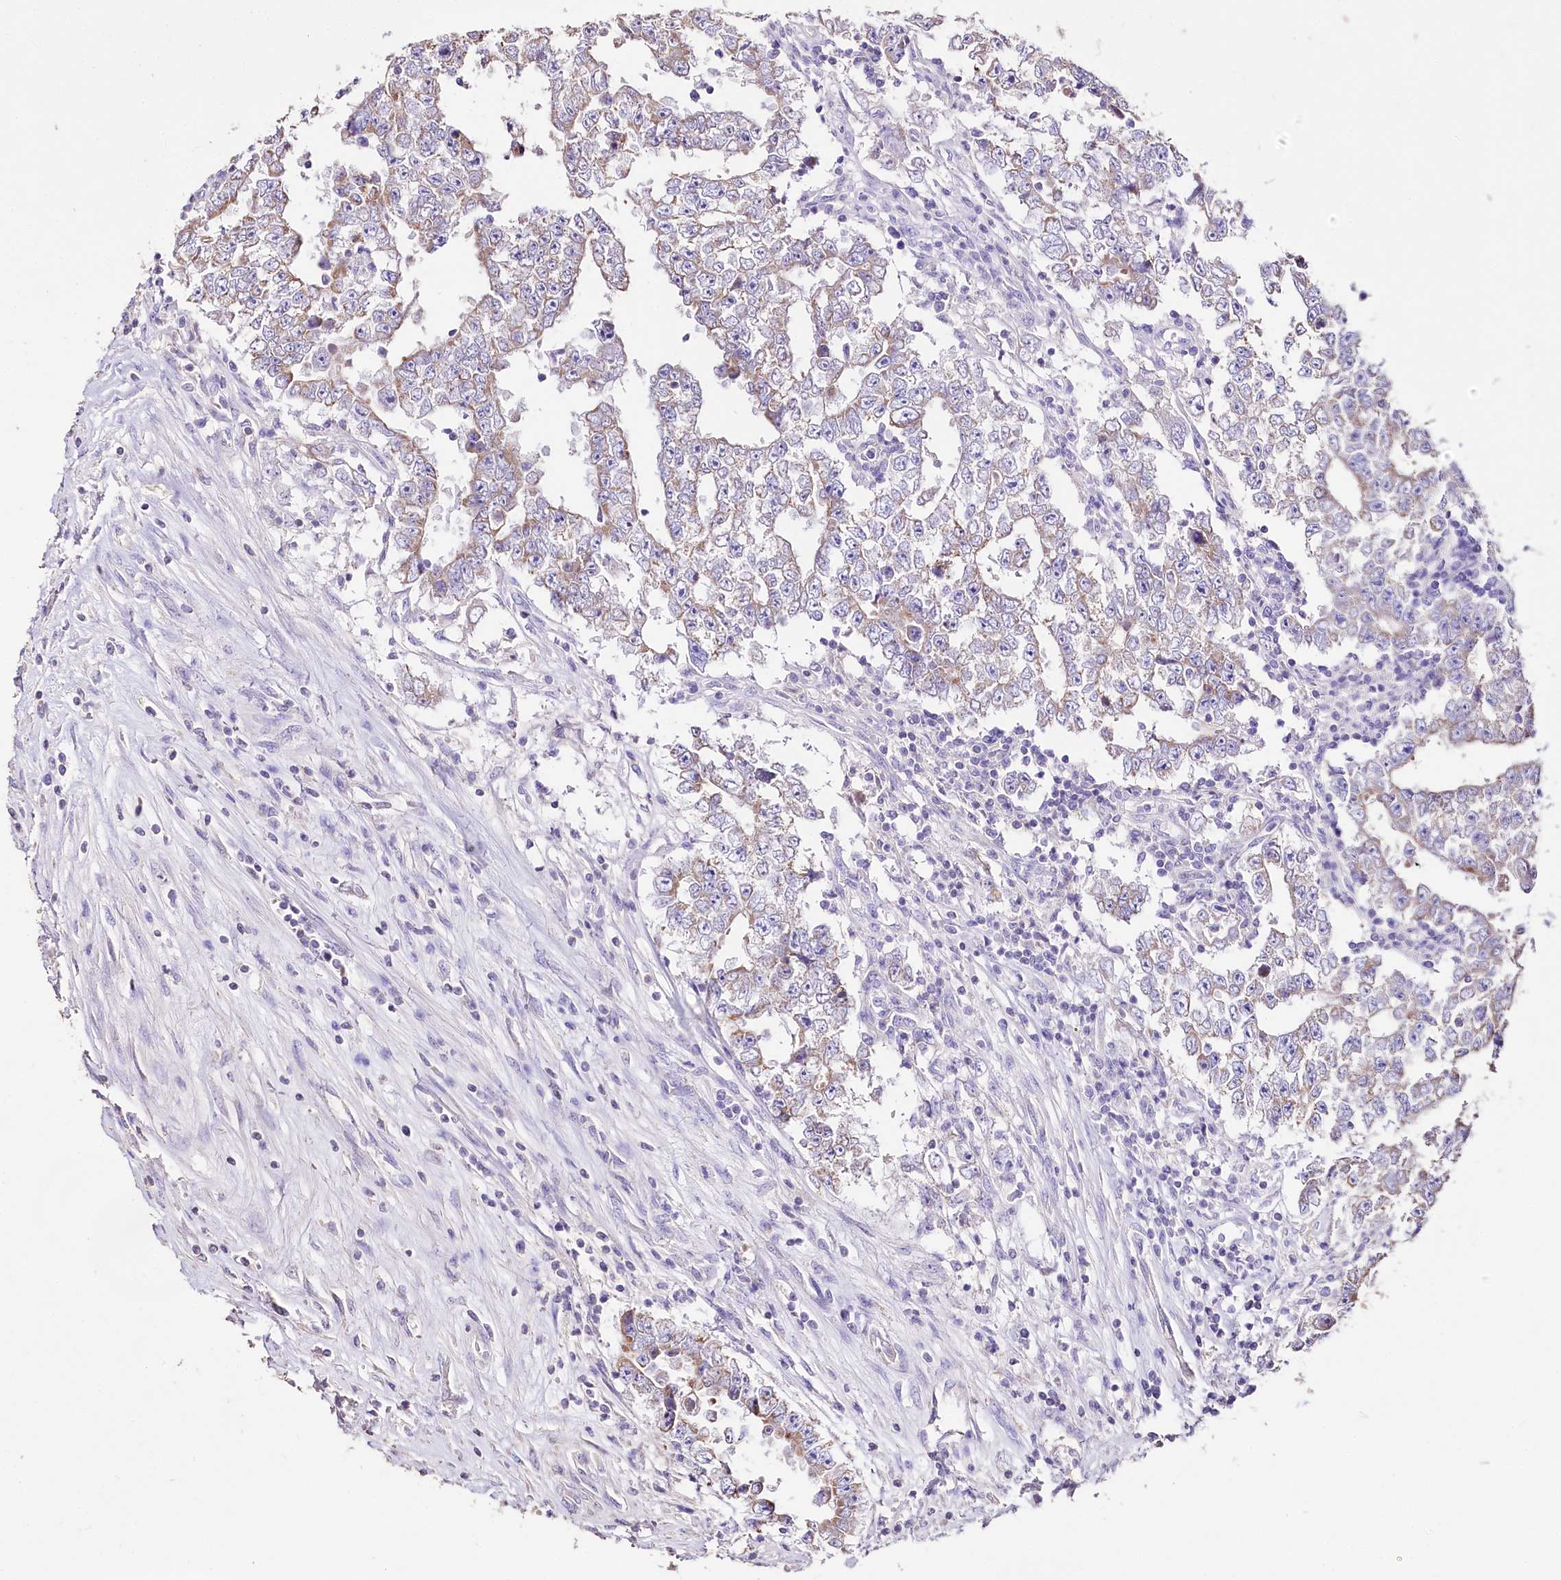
{"staining": {"intensity": "weak", "quantity": "25%-75%", "location": "cytoplasmic/membranous"}, "tissue": "testis cancer", "cell_type": "Tumor cells", "image_type": "cancer", "snomed": [{"axis": "morphology", "description": "Carcinoma, Embryonal, NOS"}, {"axis": "topography", "description": "Testis"}], "caption": "IHC histopathology image of human embryonal carcinoma (testis) stained for a protein (brown), which exhibits low levels of weak cytoplasmic/membranous staining in about 25%-75% of tumor cells.", "gene": "PTER", "patient": {"sex": "male", "age": 25}}